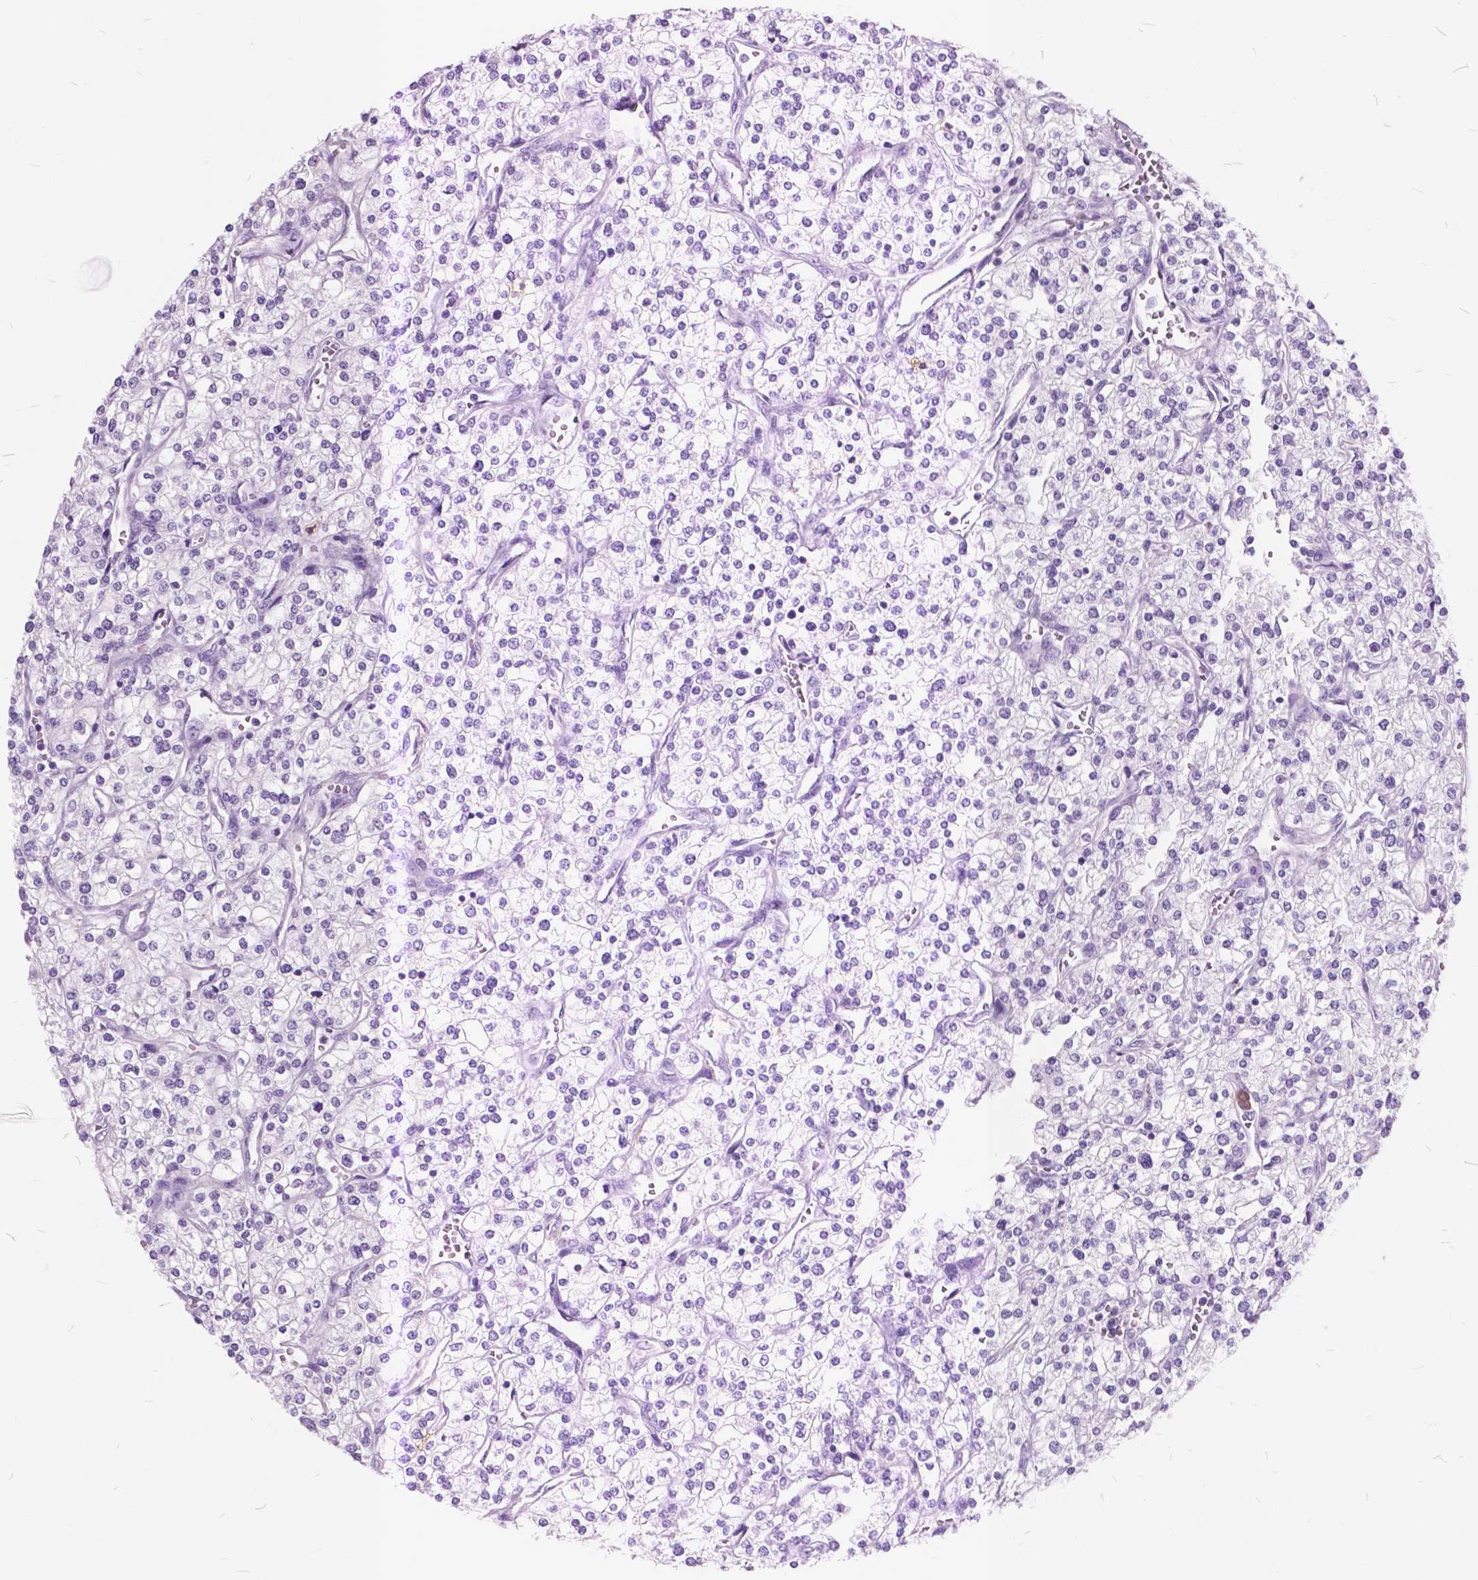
{"staining": {"intensity": "negative", "quantity": "none", "location": "none"}, "tissue": "renal cancer", "cell_type": "Tumor cells", "image_type": "cancer", "snomed": [{"axis": "morphology", "description": "Adenocarcinoma, NOS"}, {"axis": "topography", "description": "Kidney"}], "caption": "Immunohistochemistry (IHC) image of neoplastic tissue: renal cancer stained with DAB shows no significant protein expression in tumor cells.", "gene": "GDF9", "patient": {"sex": "male", "age": 80}}